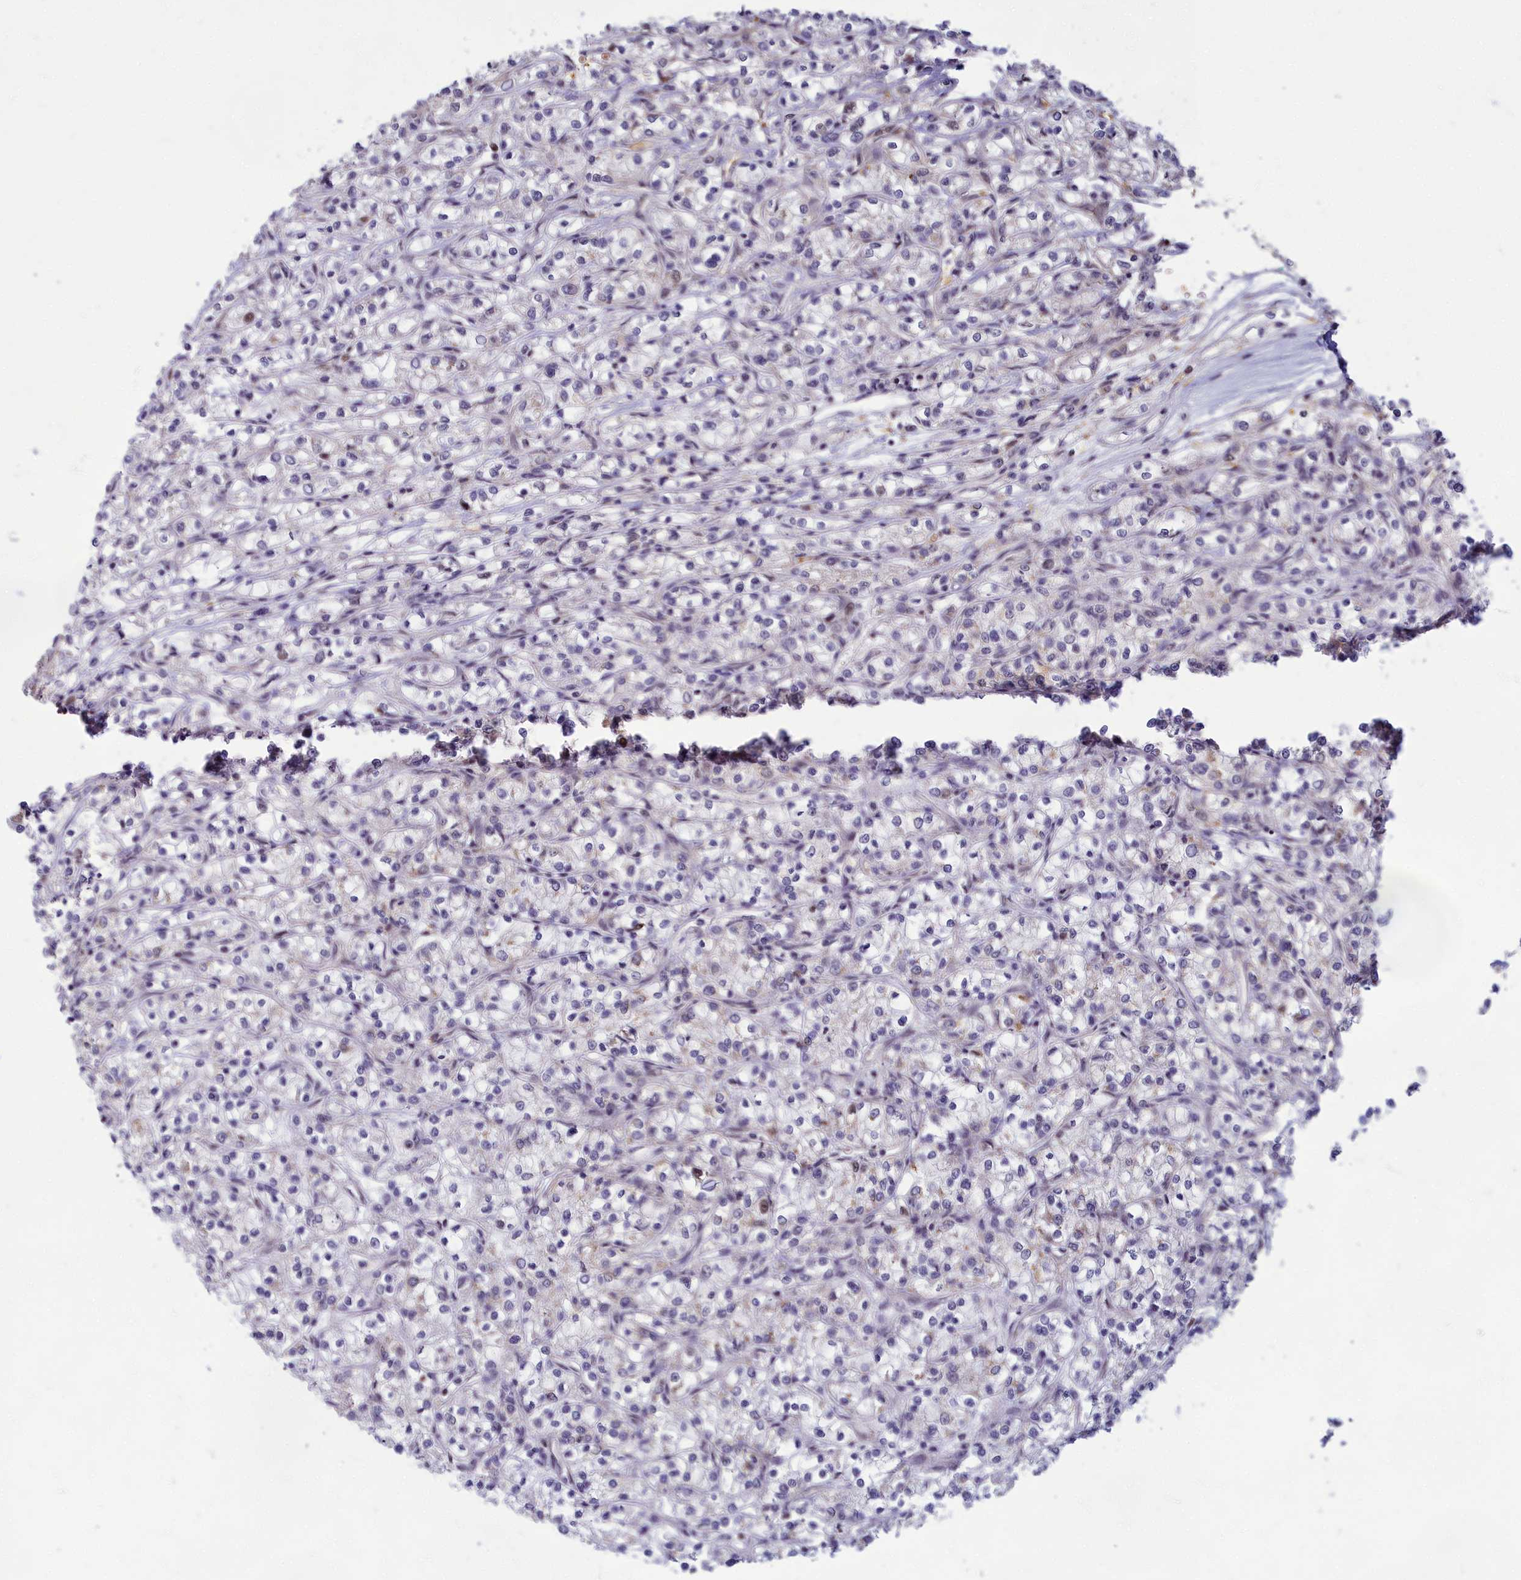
{"staining": {"intensity": "negative", "quantity": "none", "location": "none"}, "tissue": "renal cancer", "cell_type": "Tumor cells", "image_type": "cancer", "snomed": [{"axis": "morphology", "description": "Adenocarcinoma, NOS"}, {"axis": "topography", "description": "Kidney"}], "caption": "Tumor cells show no significant protein staining in renal cancer (adenocarcinoma). (DAB (3,3'-diaminobenzidine) IHC, high magnification).", "gene": "EARS2", "patient": {"sex": "female", "age": 59}}